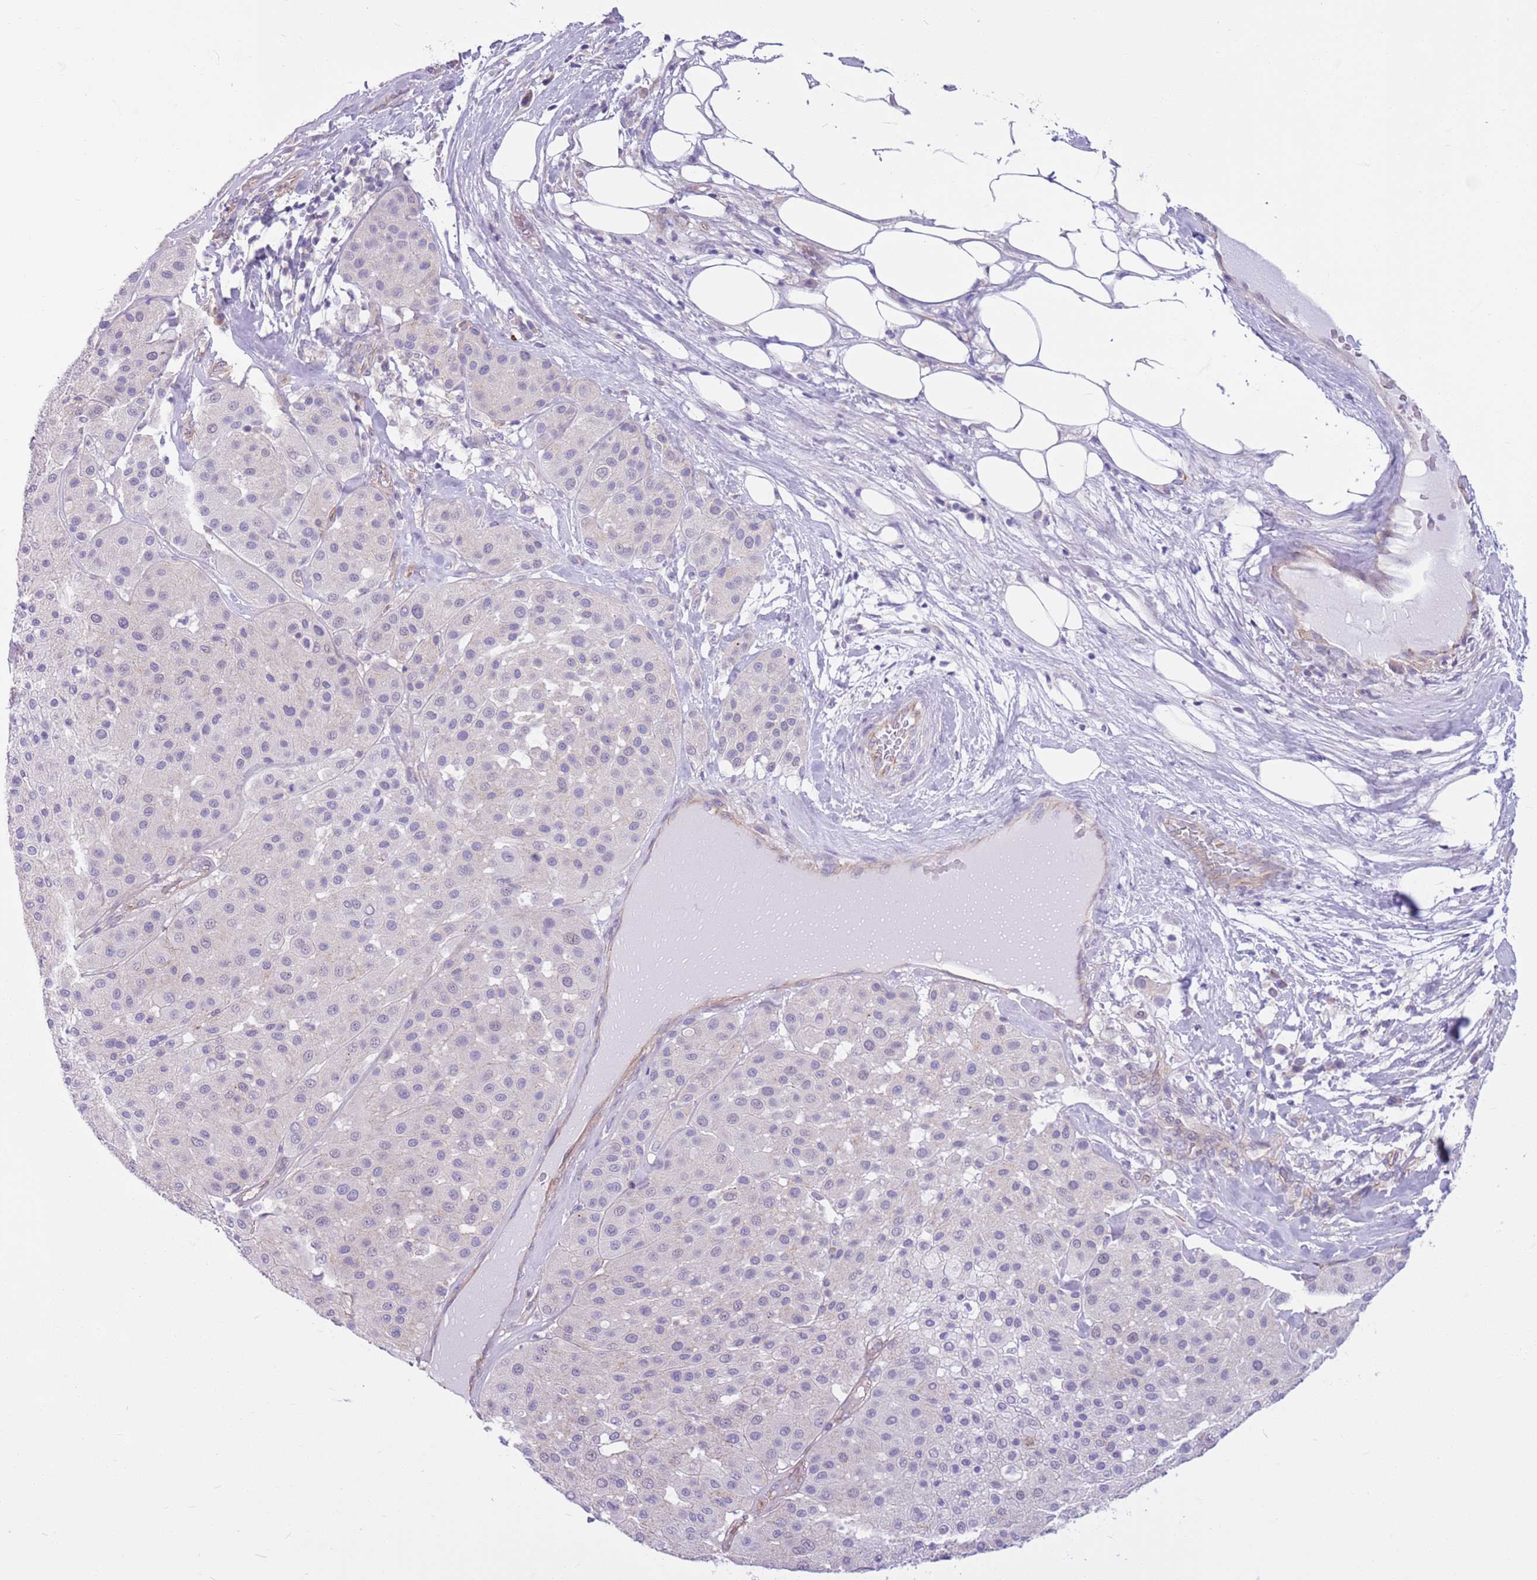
{"staining": {"intensity": "negative", "quantity": "none", "location": "none"}, "tissue": "melanoma", "cell_type": "Tumor cells", "image_type": "cancer", "snomed": [{"axis": "morphology", "description": "Malignant melanoma, Metastatic site"}, {"axis": "topography", "description": "Smooth muscle"}], "caption": "Immunohistochemistry (IHC) image of neoplastic tissue: human malignant melanoma (metastatic site) stained with DAB demonstrates no significant protein positivity in tumor cells.", "gene": "PARP8", "patient": {"sex": "male", "age": 41}}